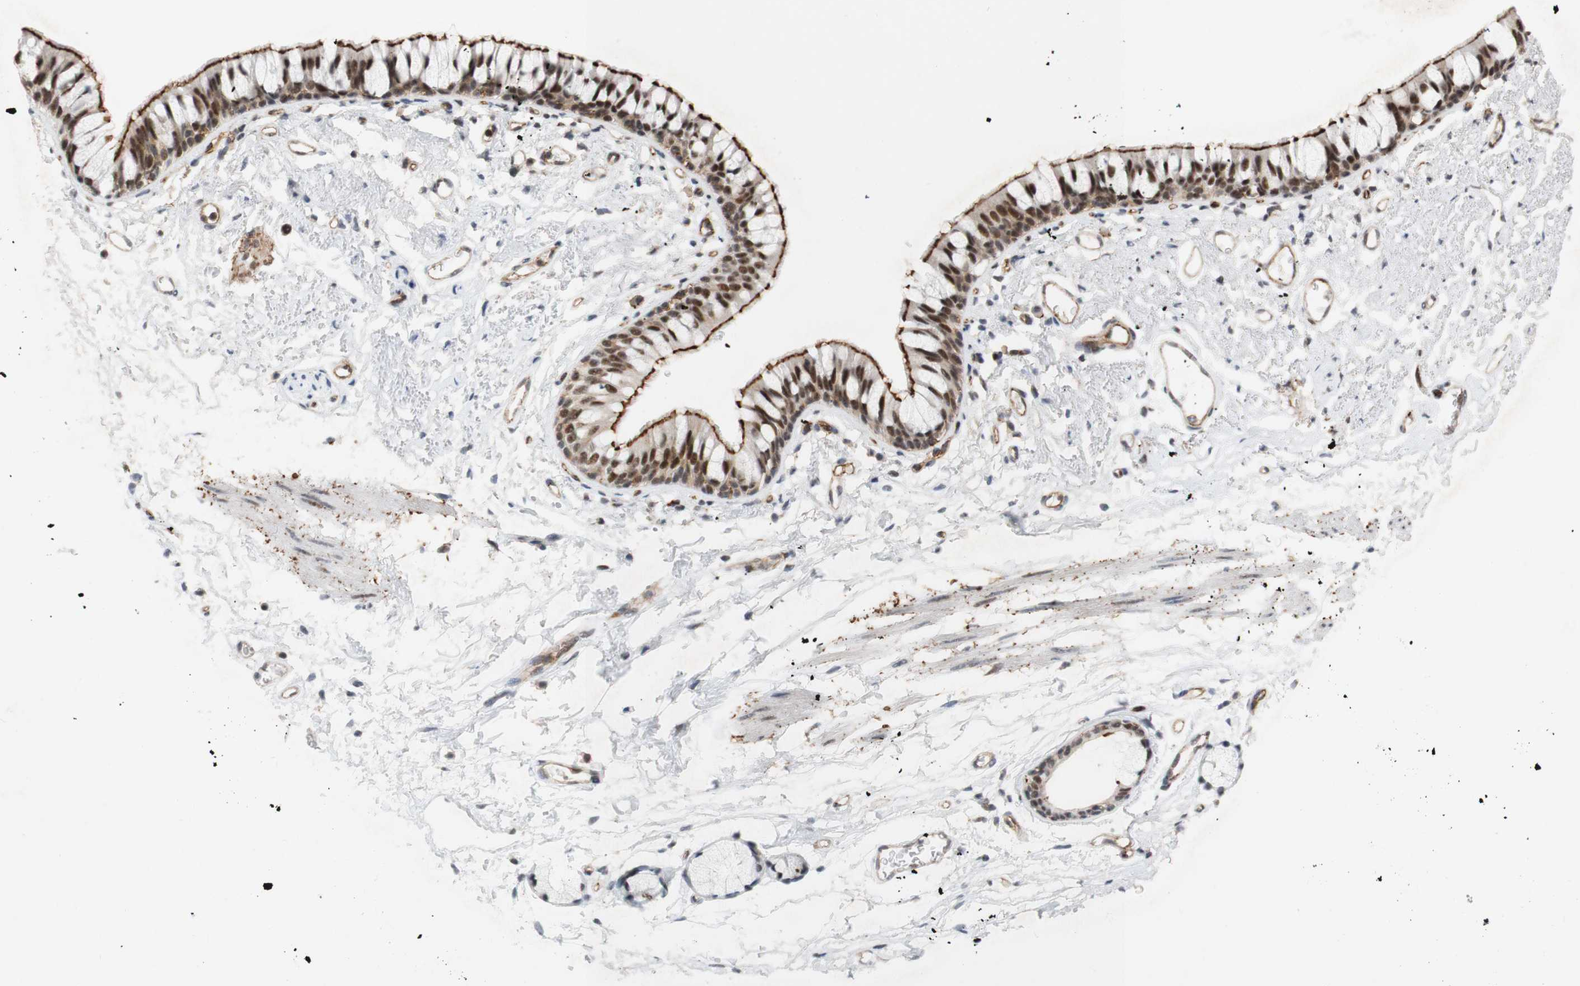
{"staining": {"intensity": "weak", "quantity": ">75%", "location": "nuclear"}, "tissue": "adipose tissue", "cell_type": "Adipocytes", "image_type": "normal", "snomed": [{"axis": "morphology", "description": "Normal tissue, NOS"}, {"axis": "topography", "description": "Bronchus"}], "caption": "Immunohistochemistry (DAB) staining of normal adipose tissue shows weak nuclear protein staining in approximately >75% of adipocytes. The staining is performed using DAB brown chromogen to label protein expression. The nuclei are counter-stained blue using hematoxylin.", "gene": "SAP18", "patient": {"sex": "female", "age": 73}}